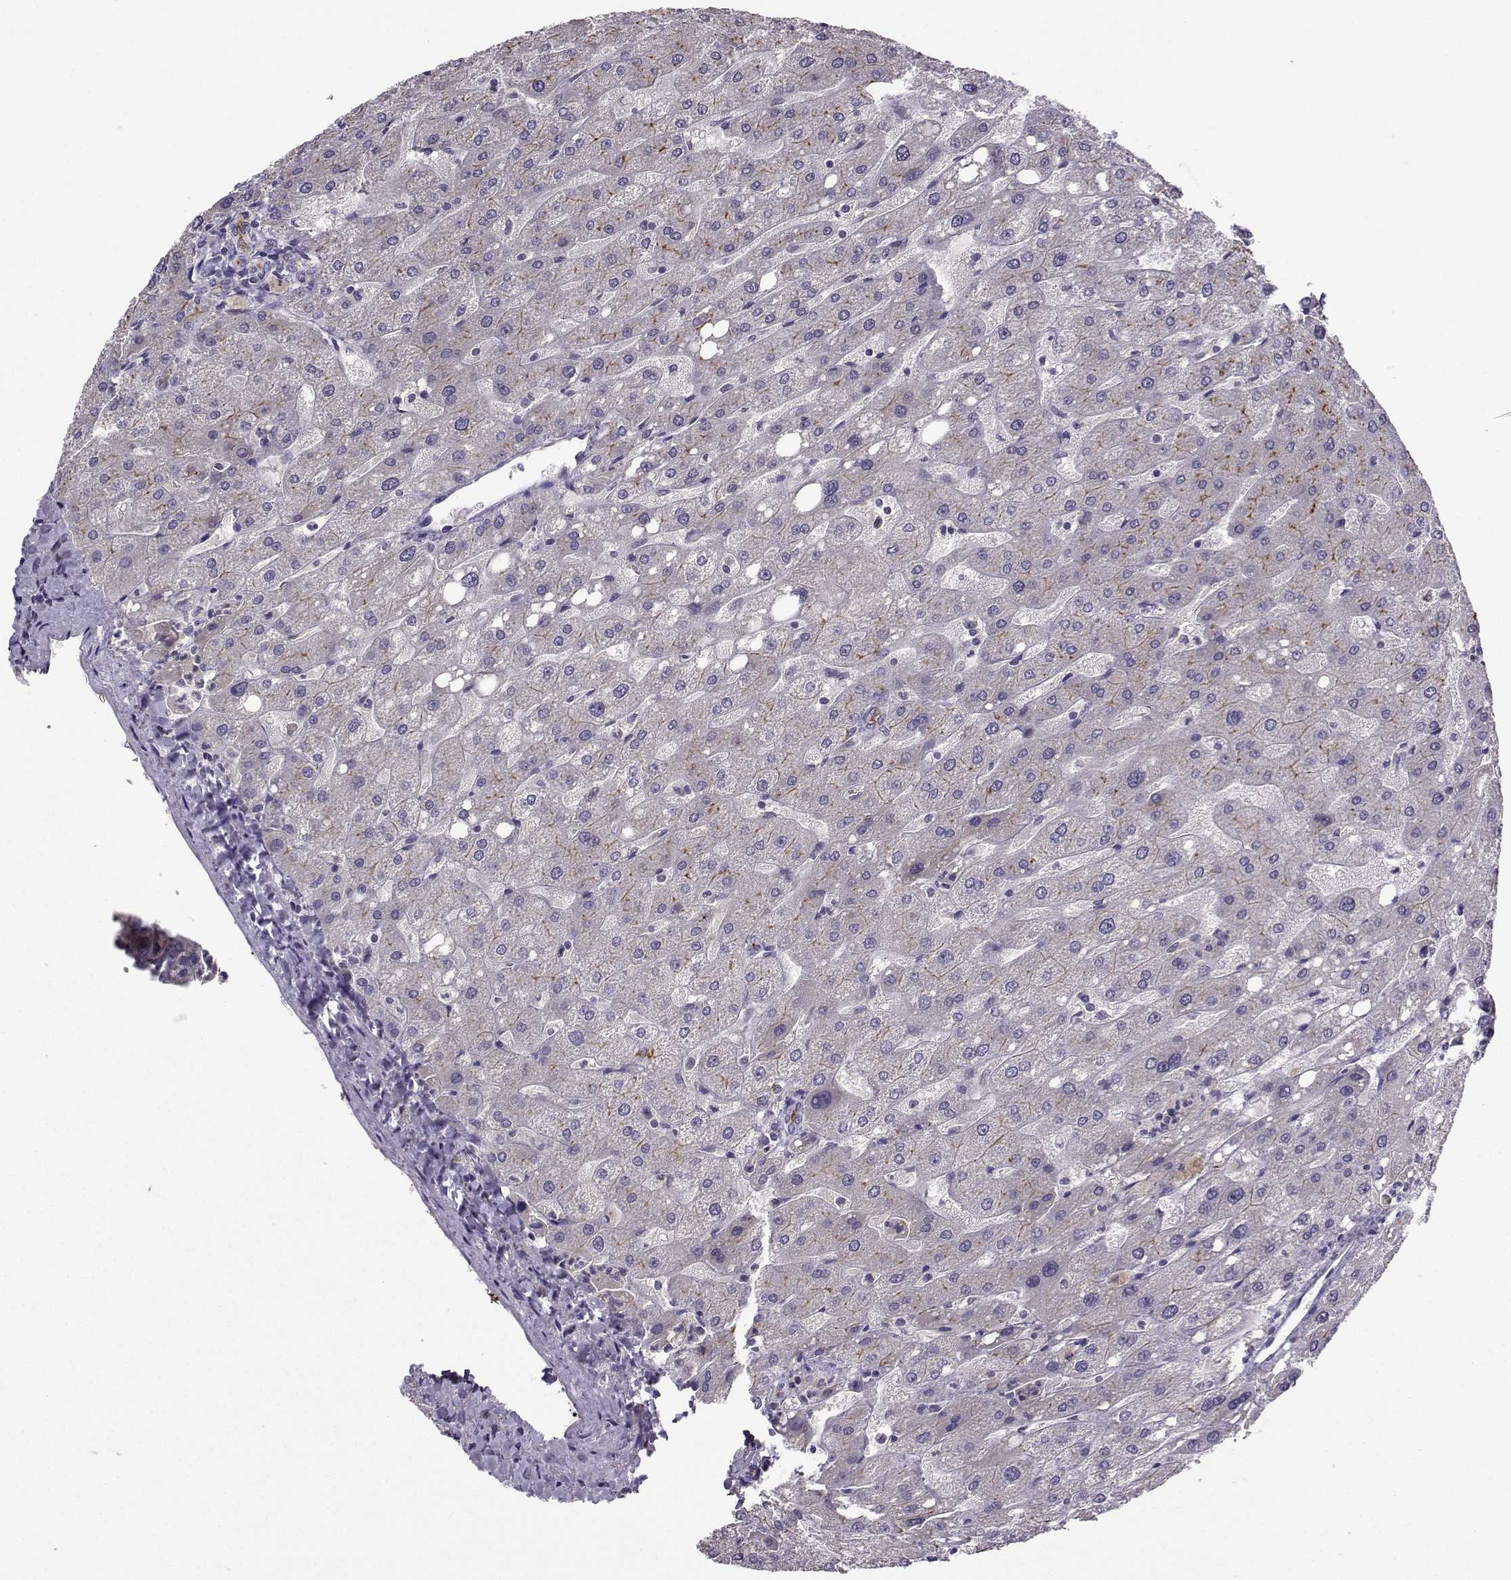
{"staining": {"intensity": "negative", "quantity": "none", "location": "none"}, "tissue": "liver", "cell_type": "Cholangiocytes", "image_type": "normal", "snomed": [{"axis": "morphology", "description": "Normal tissue, NOS"}, {"axis": "topography", "description": "Liver"}], "caption": "Protein analysis of unremarkable liver exhibits no significant expression in cholangiocytes. (IHC, brightfield microscopy, high magnification).", "gene": "FCAMR", "patient": {"sex": "male", "age": 67}}